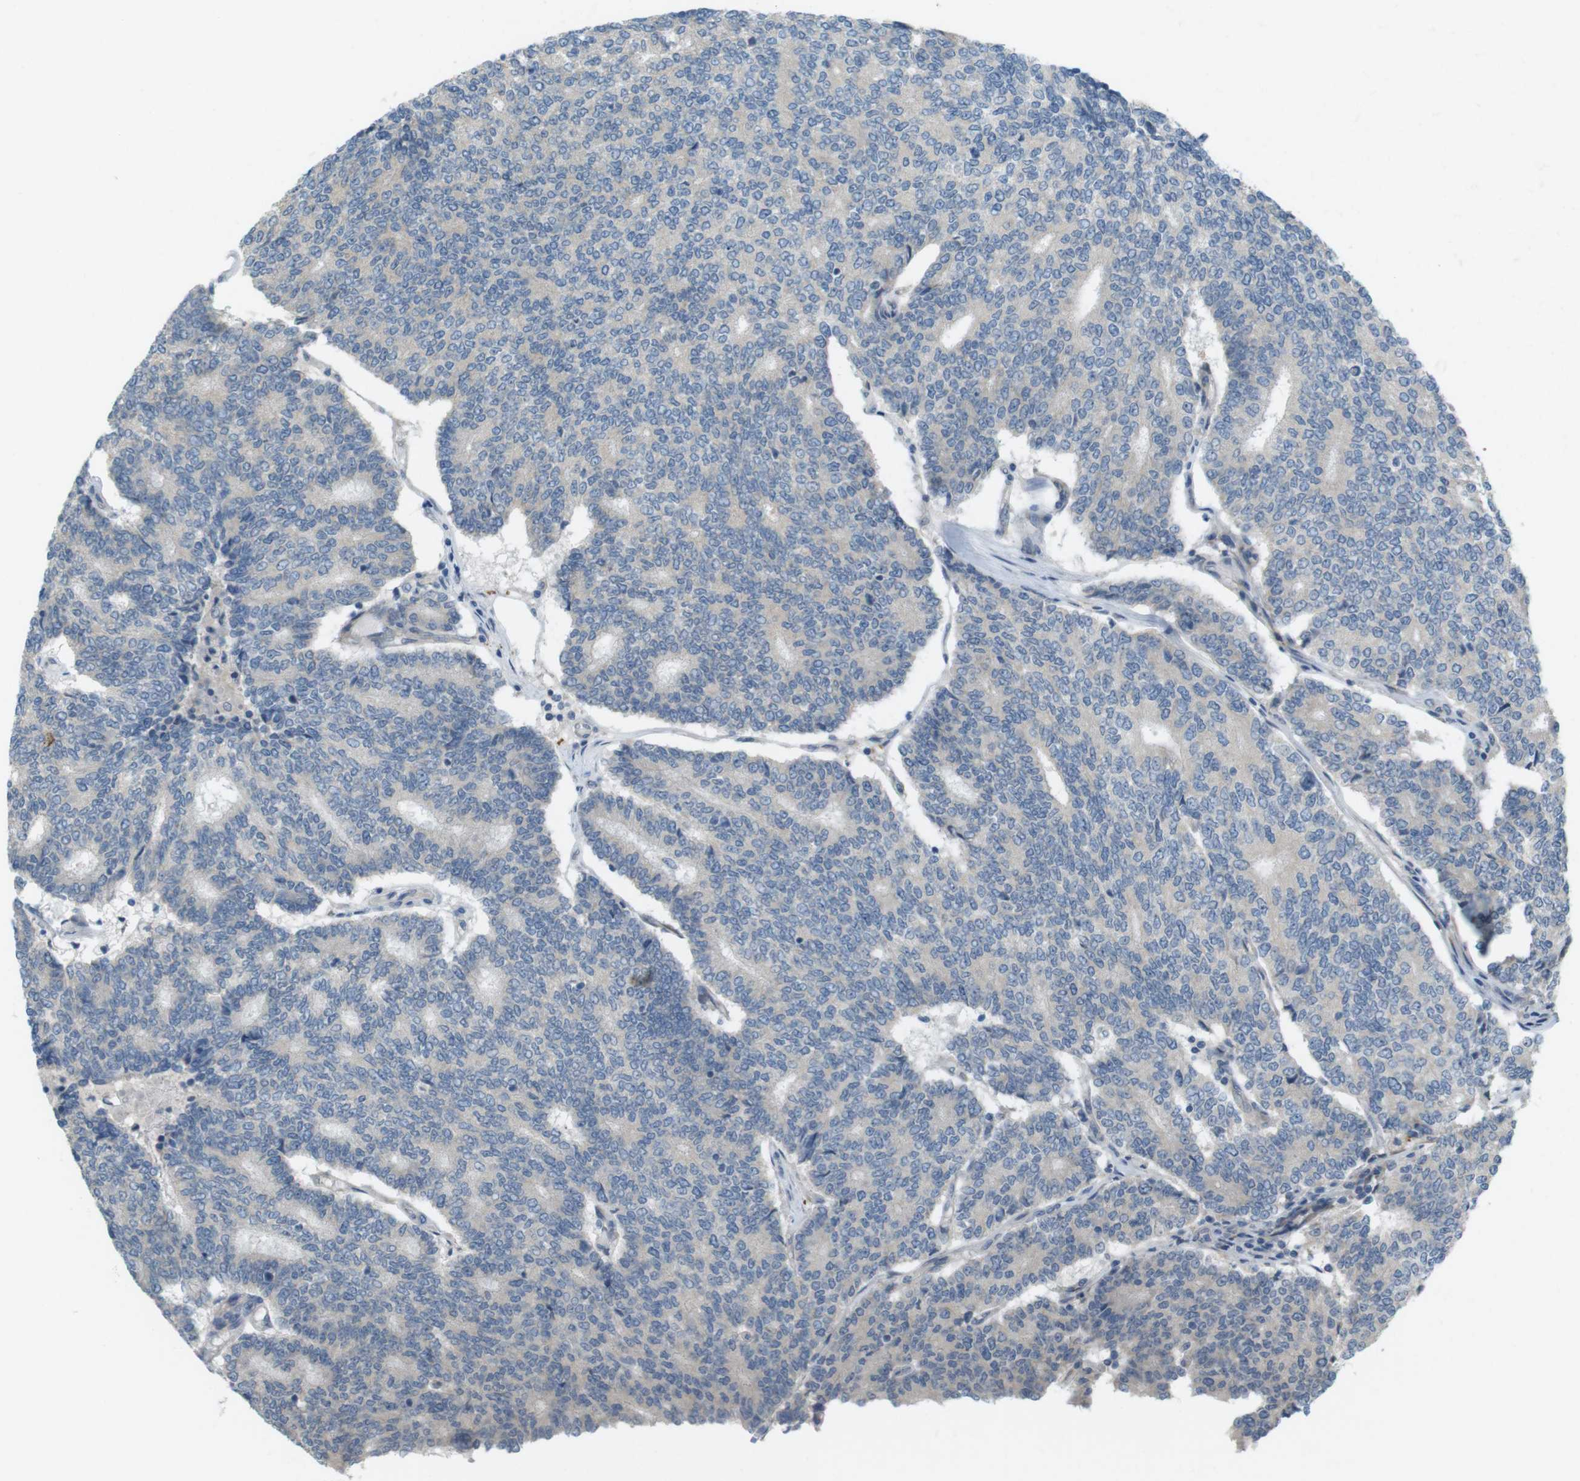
{"staining": {"intensity": "negative", "quantity": "none", "location": "none"}, "tissue": "prostate cancer", "cell_type": "Tumor cells", "image_type": "cancer", "snomed": [{"axis": "morphology", "description": "Normal tissue, NOS"}, {"axis": "morphology", "description": "Adenocarcinoma, High grade"}, {"axis": "topography", "description": "Prostate"}, {"axis": "topography", "description": "Seminal veicle"}], "caption": "There is no significant expression in tumor cells of adenocarcinoma (high-grade) (prostate).", "gene": "TMEM41B", "patient": {"sex": "male", "age": 55}}